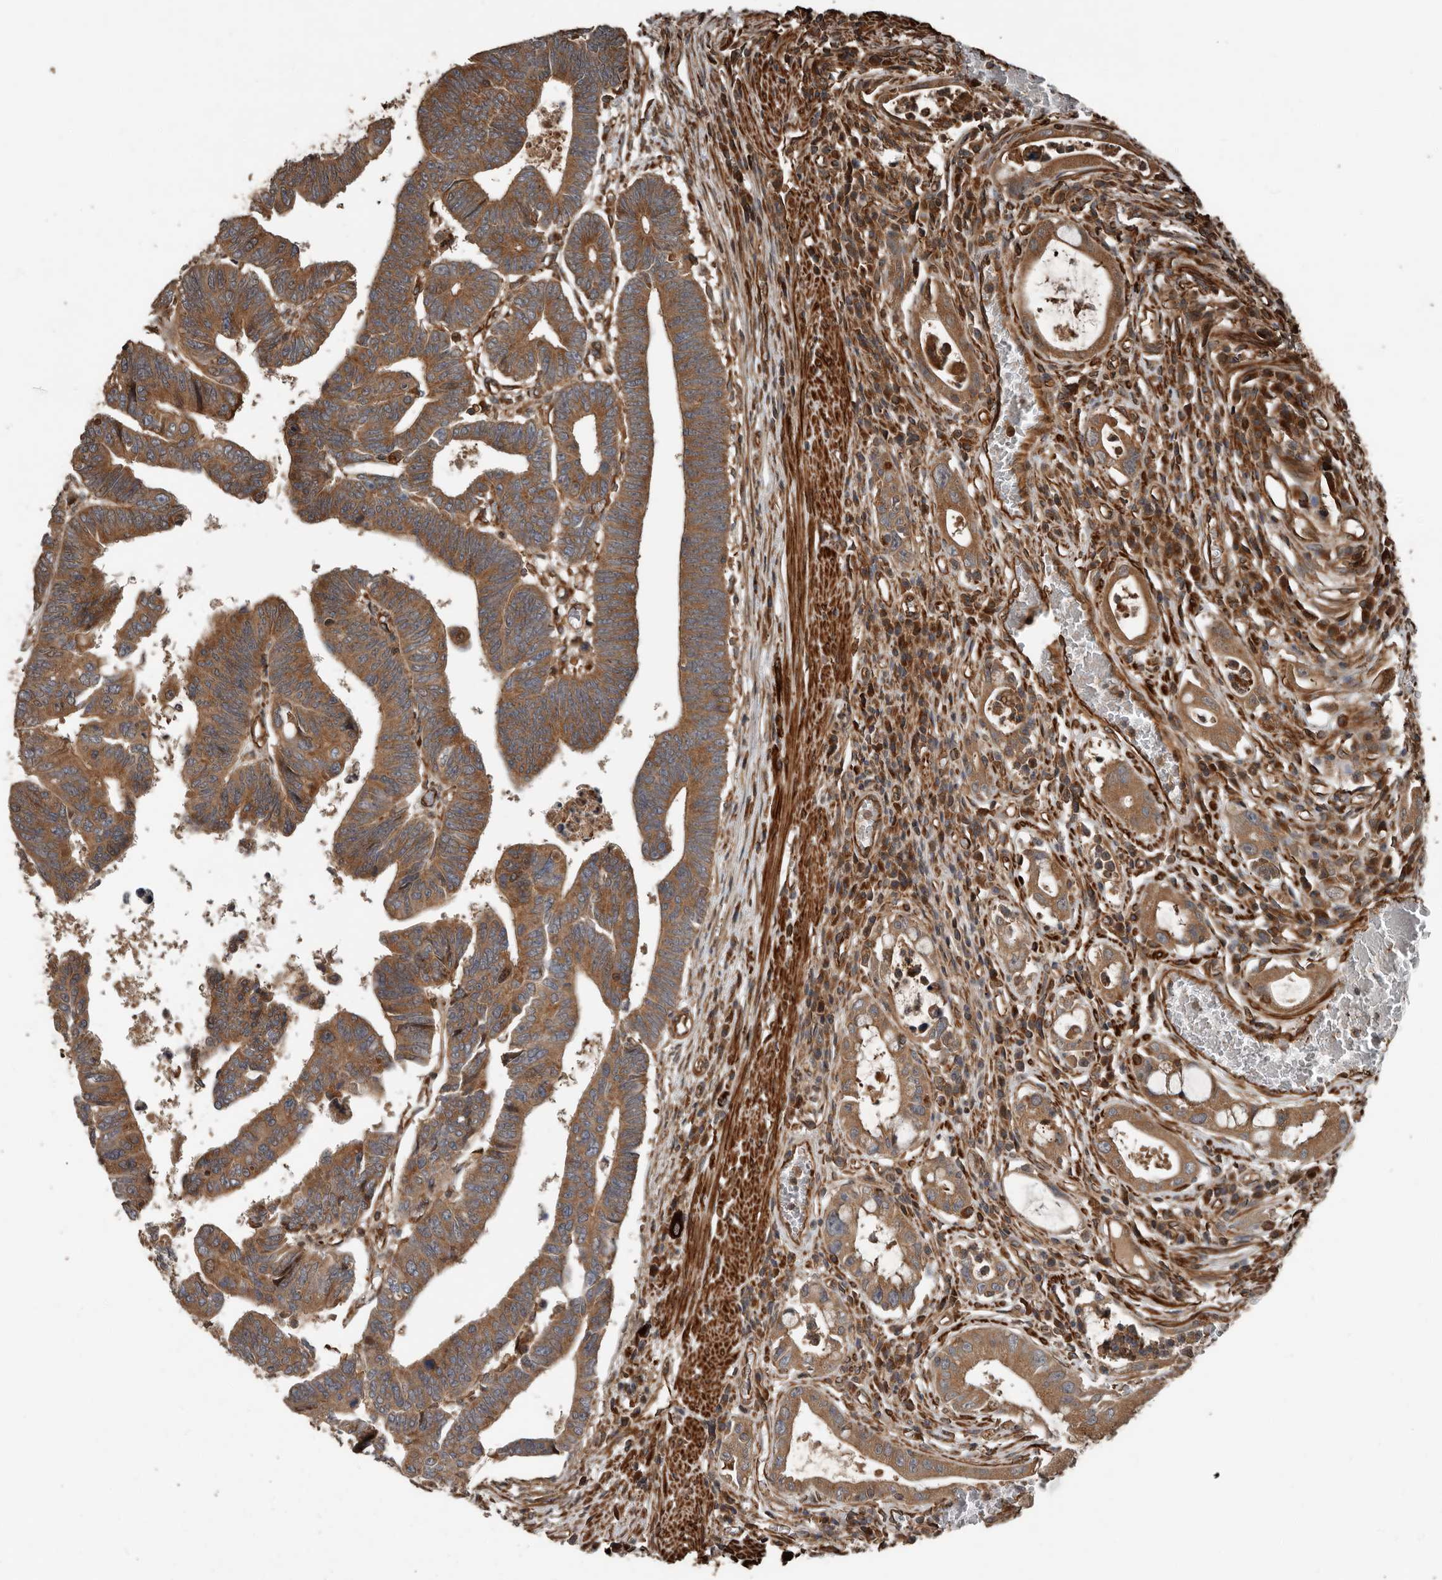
{"staining": {"intensity": "moderate", "quantity": ">75%", "location": "cytoplasmic/membranous"}, "tissue": "colorectal cancer", "cell_type": "Tumor cells", "image_type": "cancer", "snomed": [{"axis": "morphology", "description": "Adenocarcinoma, NOS"}, {"axis": "topography", "description": "Rectum"}], "caption": "Immunohistochemistry (IHC) (DAB (3,3'-diaminobenzidine)) staining of human colorectal cancer (adenocarcinoma) displays moderate cytoplasmic/membranous protein staining in approximately >75% of tumor cells.", "gene": "YOD1", "patient": {"sex": "female", "age": 65}}